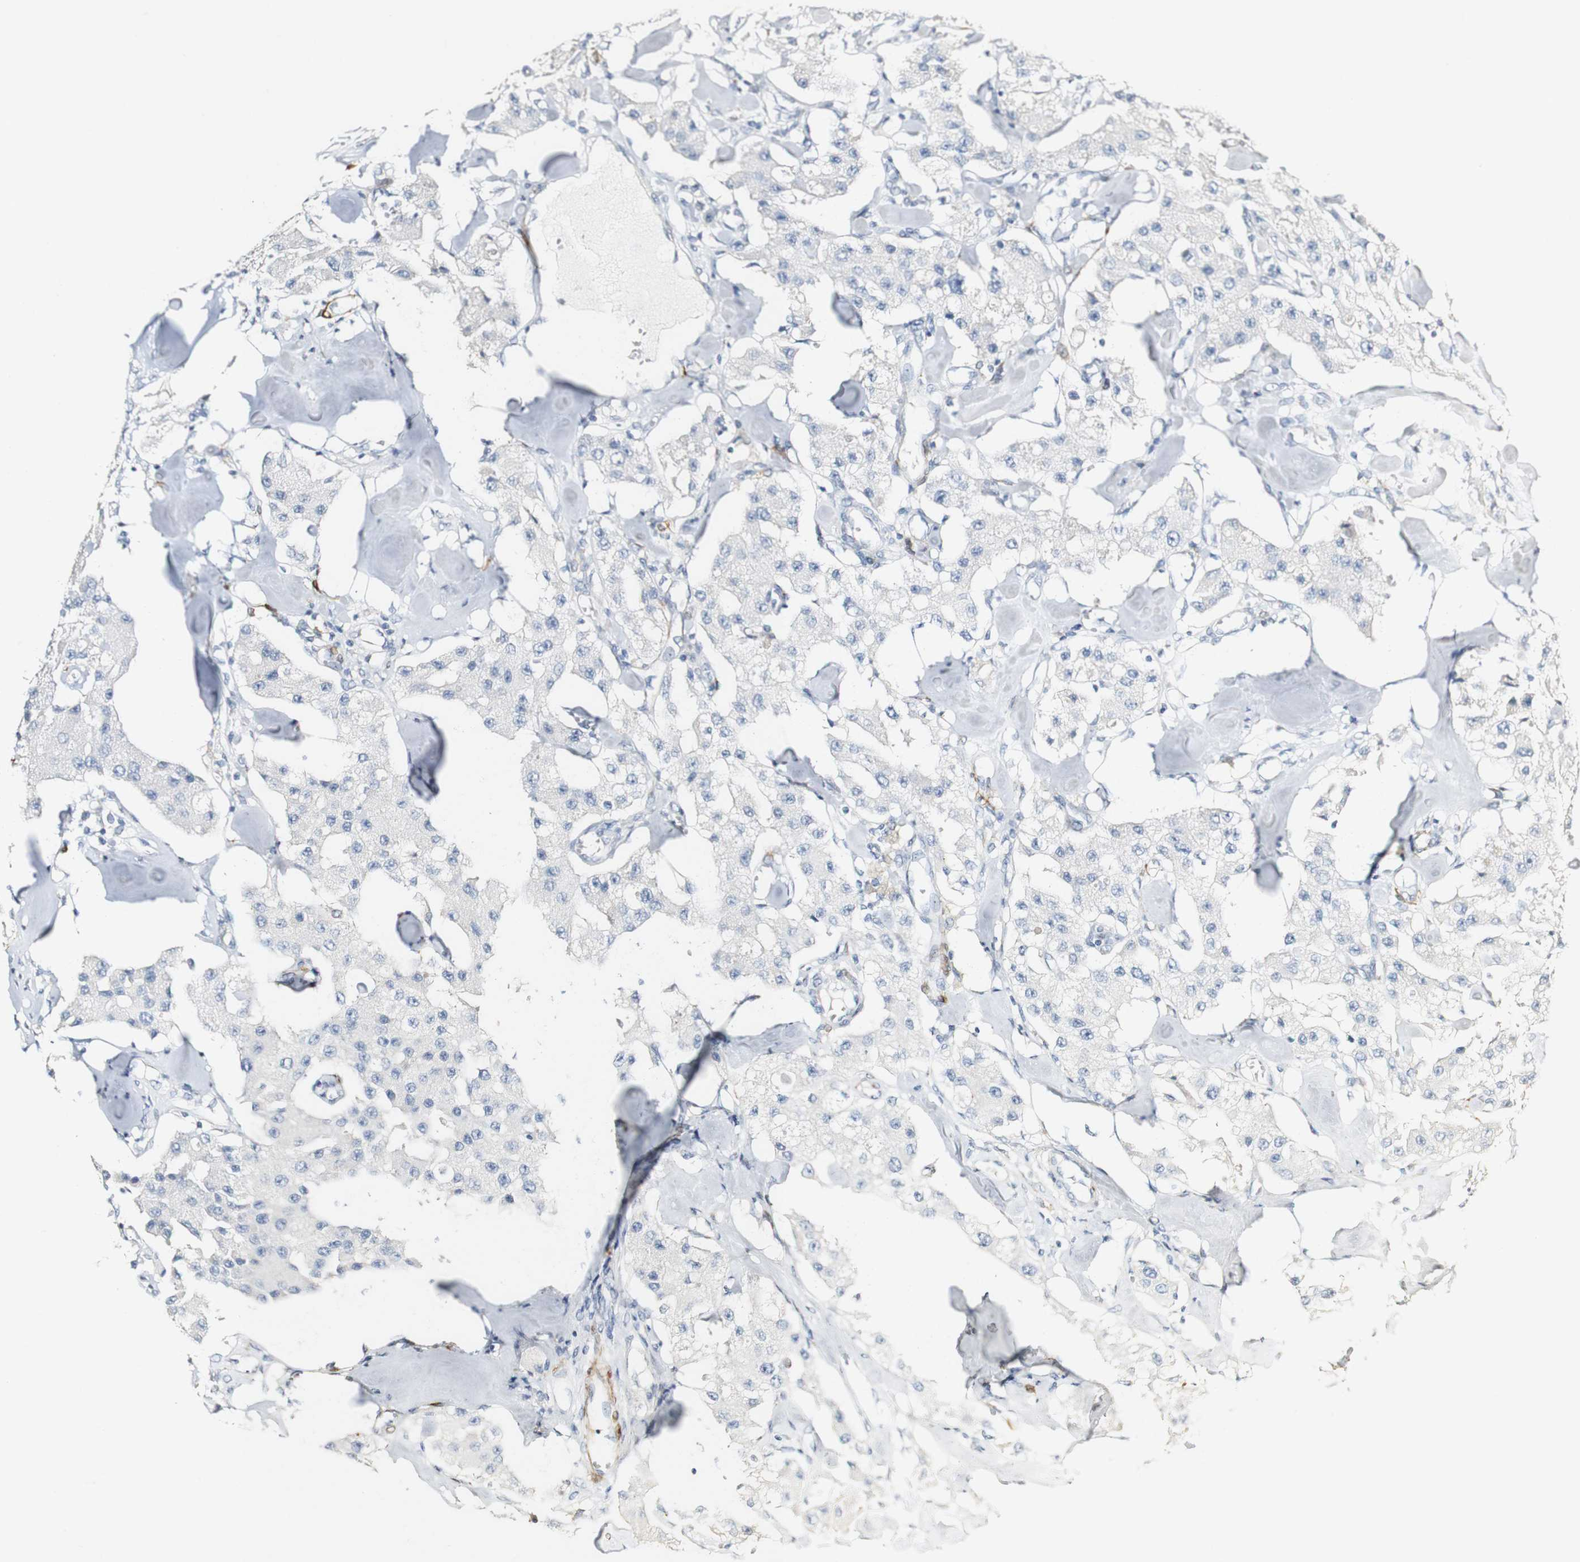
{"staining": {"intensity": "negative", "quantity": "none", "location": "none"}, "tissue": "carcinoid", "cell_type": "Tumor cells", "image_type": "cancer", "snomed": [{"axis": "morphology", "description": "Carcinoid, malignant, NOS"}, {"axis": "topography", "description": "Pancreas"}], "caption": "Tumor cells are negative for protein expression in human carcinoid.", "gene": "FMO3", "patient": {"sex": "male", "age": 41}}